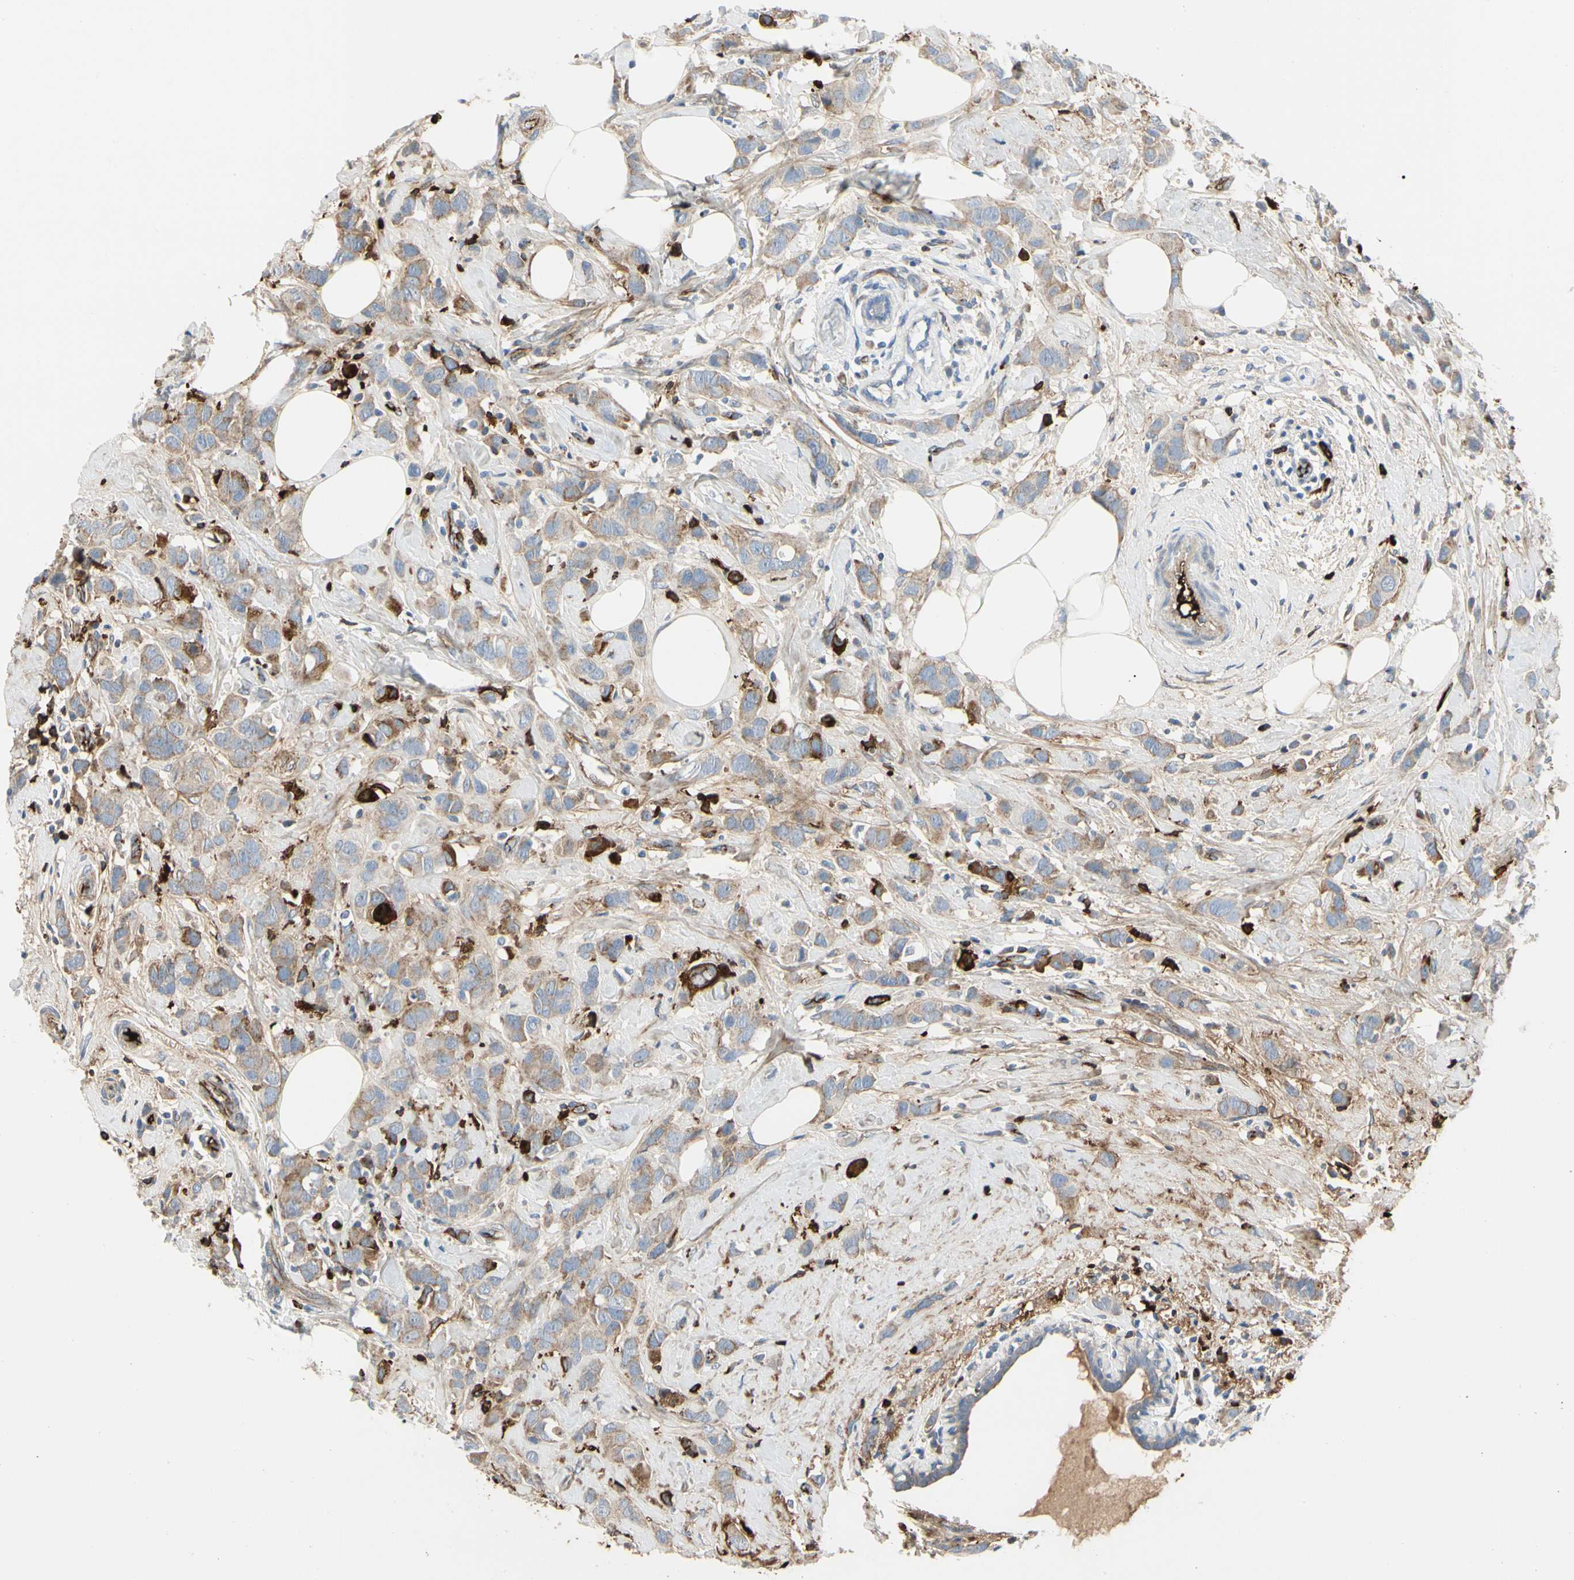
{"staining": {"intensity": "strong", "quantity": "<25%", "location": "cytoplasmic/membranous"}, "tissue": "breast cancer", "cell_type": "Tumor cells", "image_type": "cancer", "snomed": [{"axis": "morphology", "description": "Normal tissue, NOS"}, {"axis": "morphology", "description": "Duct carcinoma"}, {"axis": "topography", "description": "Breast"}], "caption": "Protein staining of breast invasive ductal carcinoma tissue demonstrates strong cytoplasmic/membranous staining in about <25% of tumor cells.", "gene": "FGB", "patient": {"sex": "female", "age": 50}}